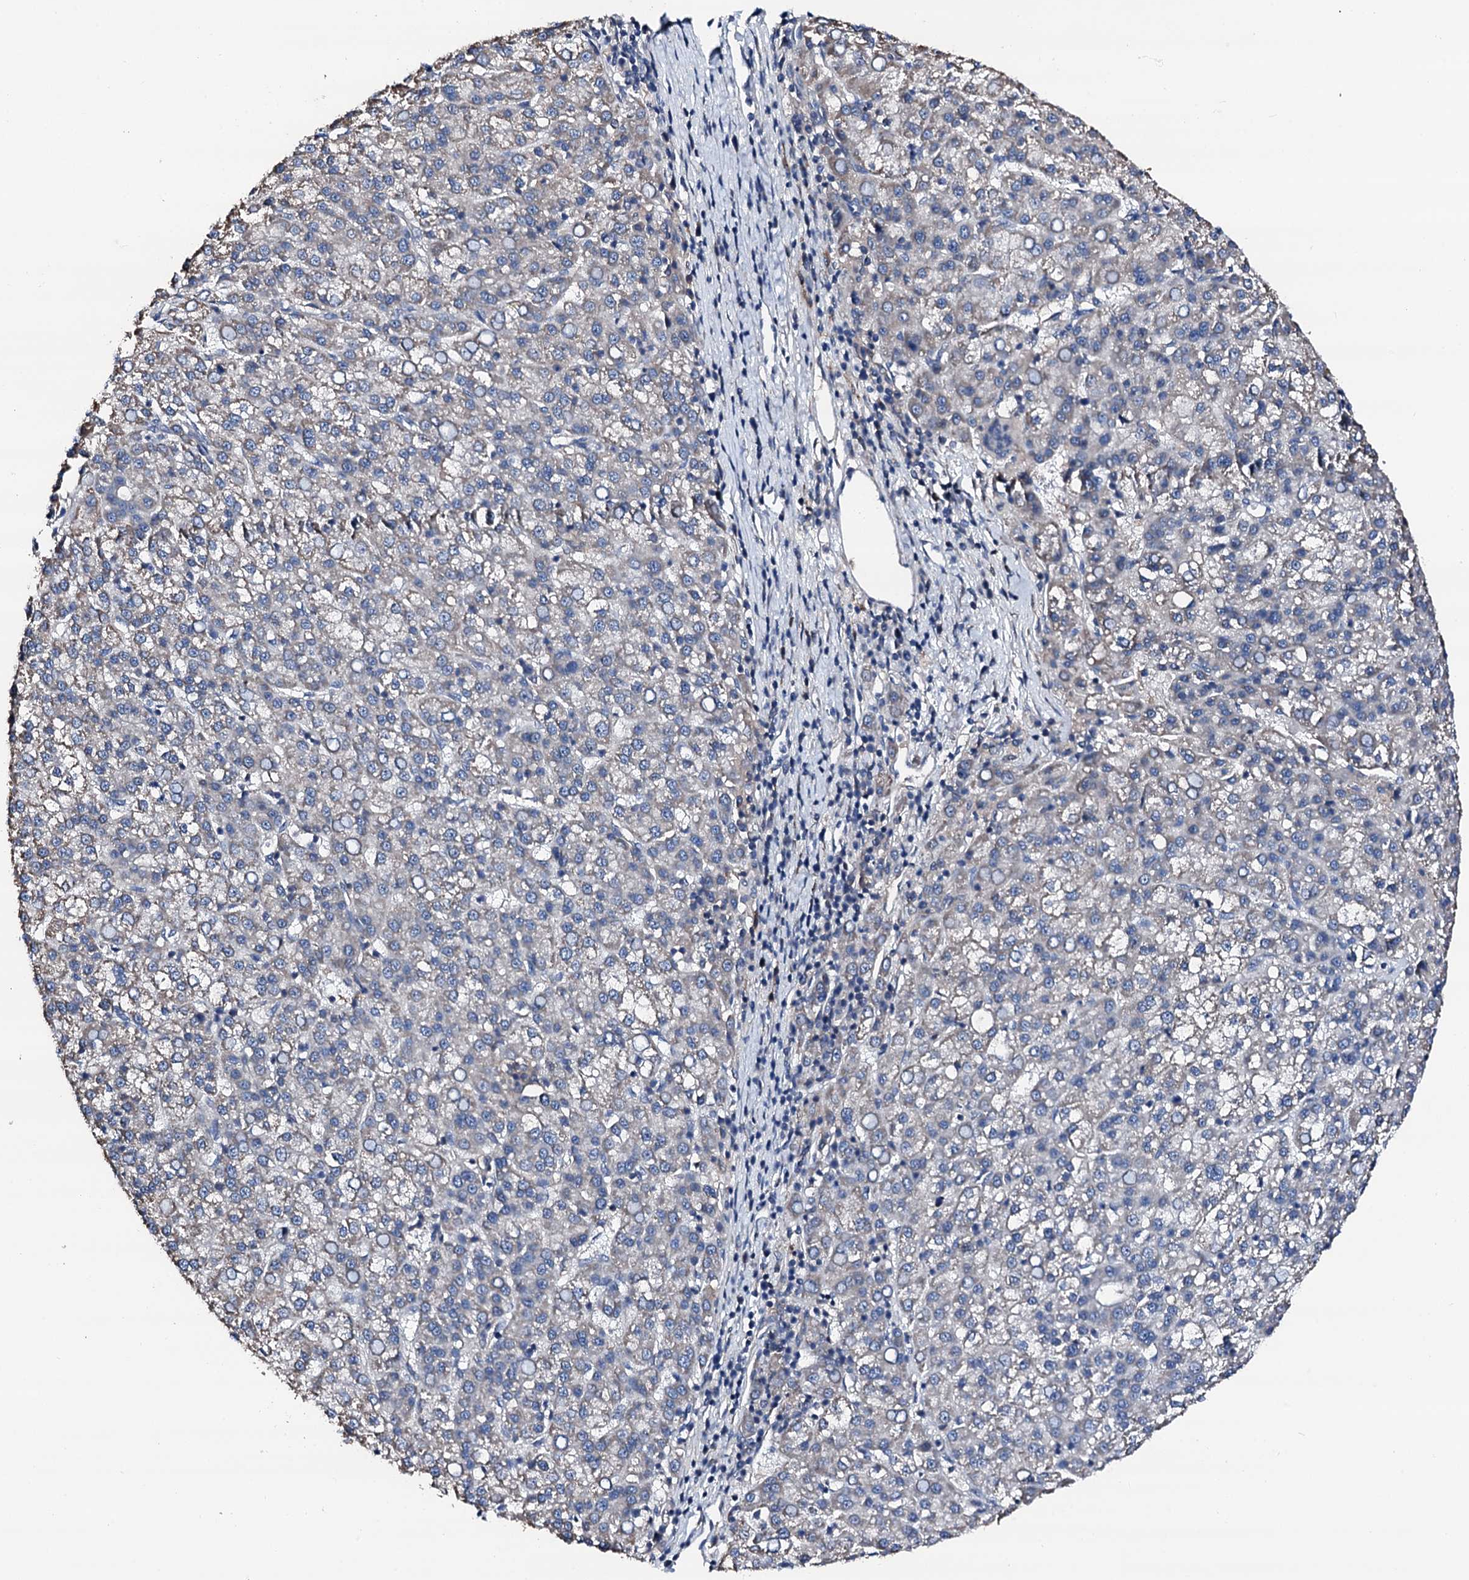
{"staining": {"intensity": "negative", "quantity": "none", "location": "none"}, "tissue": "liver cancer", "cell_type": "Tumor cells", "image_type": "cancer", "snomed": [{"axis": "morphology", "description": "Carcinoma, Hepatocellular, NOS"}, {"axis": "topography", "description": "Liver"}], "caption": "DAB (3,3'-diaminobenzidine) immunohistochemical staining of liver hepatocellular carcinoma demonstrates no significant positivity in tumor cells.", "gene": "TRAFD1", "patient": {"sex": "female", "age": 58}}